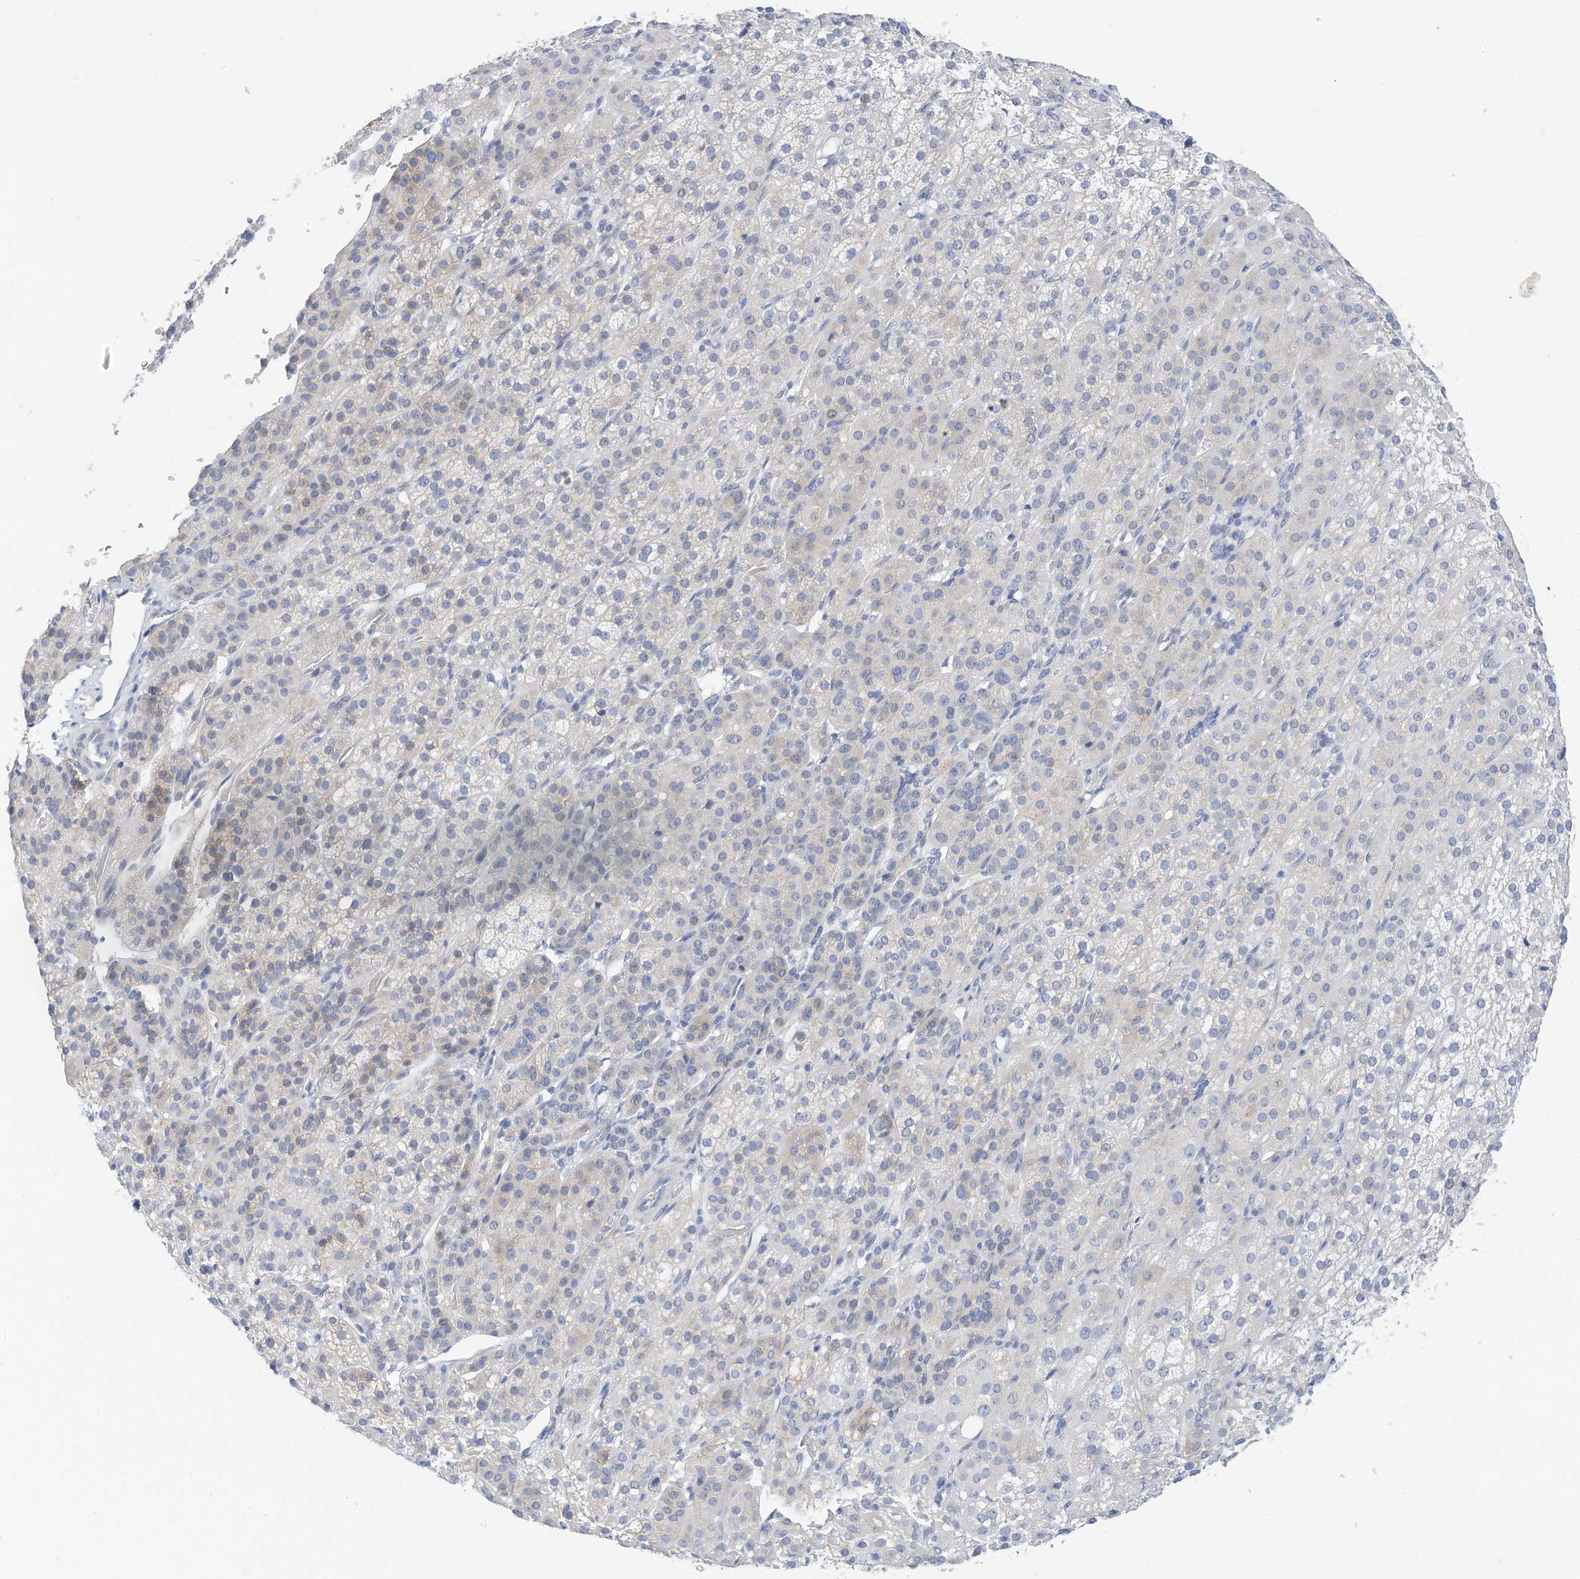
{"staining": {"intensity": "negative", "quantity": "none", "location": "none"}, "tissue": "adrenal gland", "cell_type": "Glandular cells", "image_type": "normal", "snomed": [{"axis": "morphology", "description": "Normal tissue, NOS"}, {"axis": "topography", "description": "Adrenal gland"}], "caption": "Normal adrenal gland was stained to show a protein in brown. There is no significant expression in glandular cells.", "gene": "SPOCD1", "patient": {"sex": "female", "age": 57}}